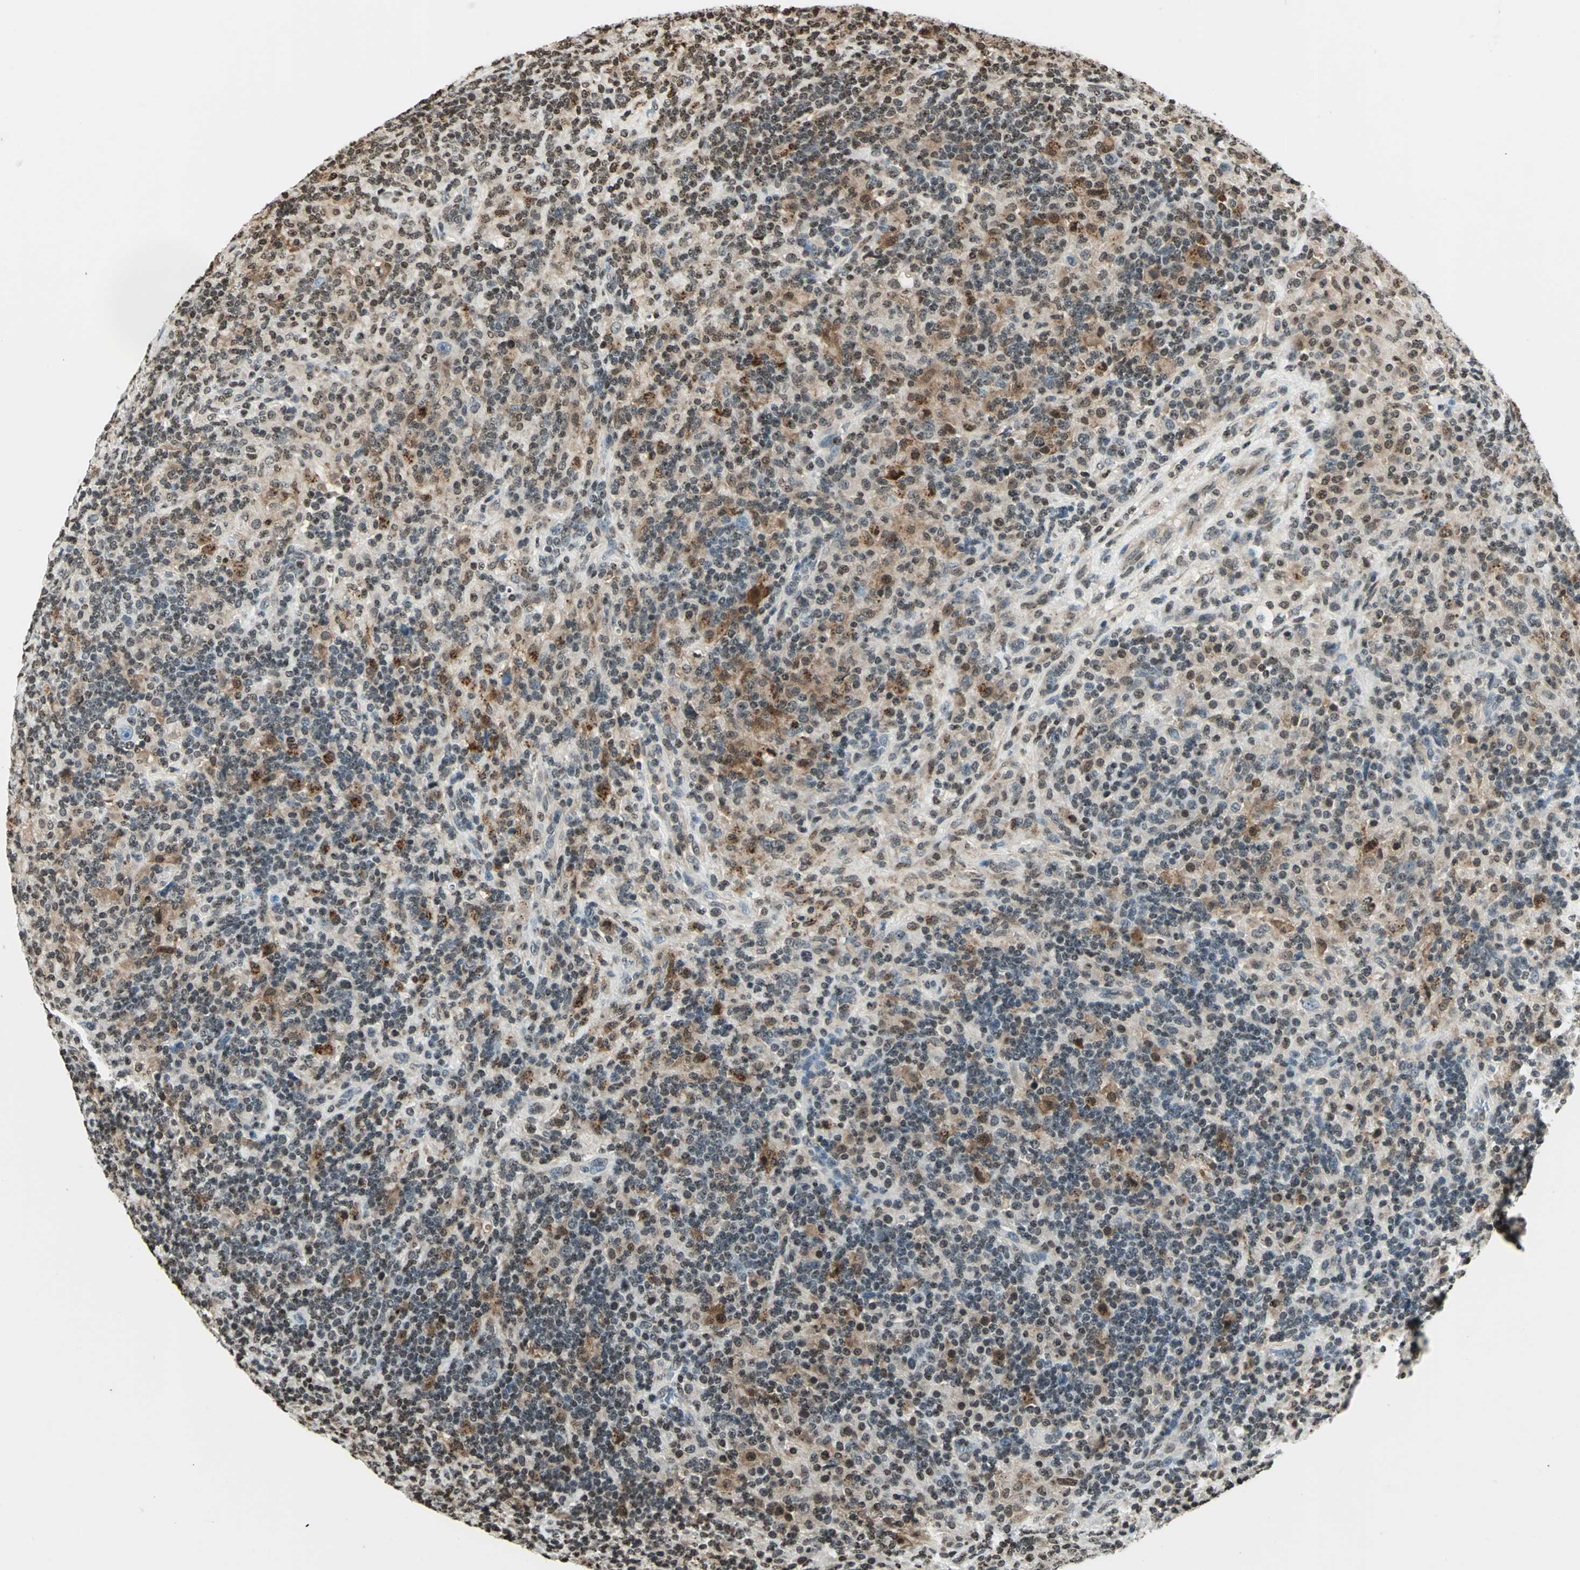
{"staining": {"intensity": "strong", "quantity": "25%-75%", "location": "cytoplasmic/membranous,nuclear"}, "tissue": "lymphoma", "cell_type": "Tumor cells", "image_type": "cancer", "snomed": [{"axis": "morphology", "description": "Hodgkin's disease, NOS"}, {"axis": "topography", "description": "Lymph node"}], "caption": "Protein expression analysis of human Hodgkin's disease reveals strong cytoplasmic/membranous and nuclear expression in about 25%-75% of tumor cells.", "gene": "LGALS3", "patient": {"sex": "male", "age": 70}}